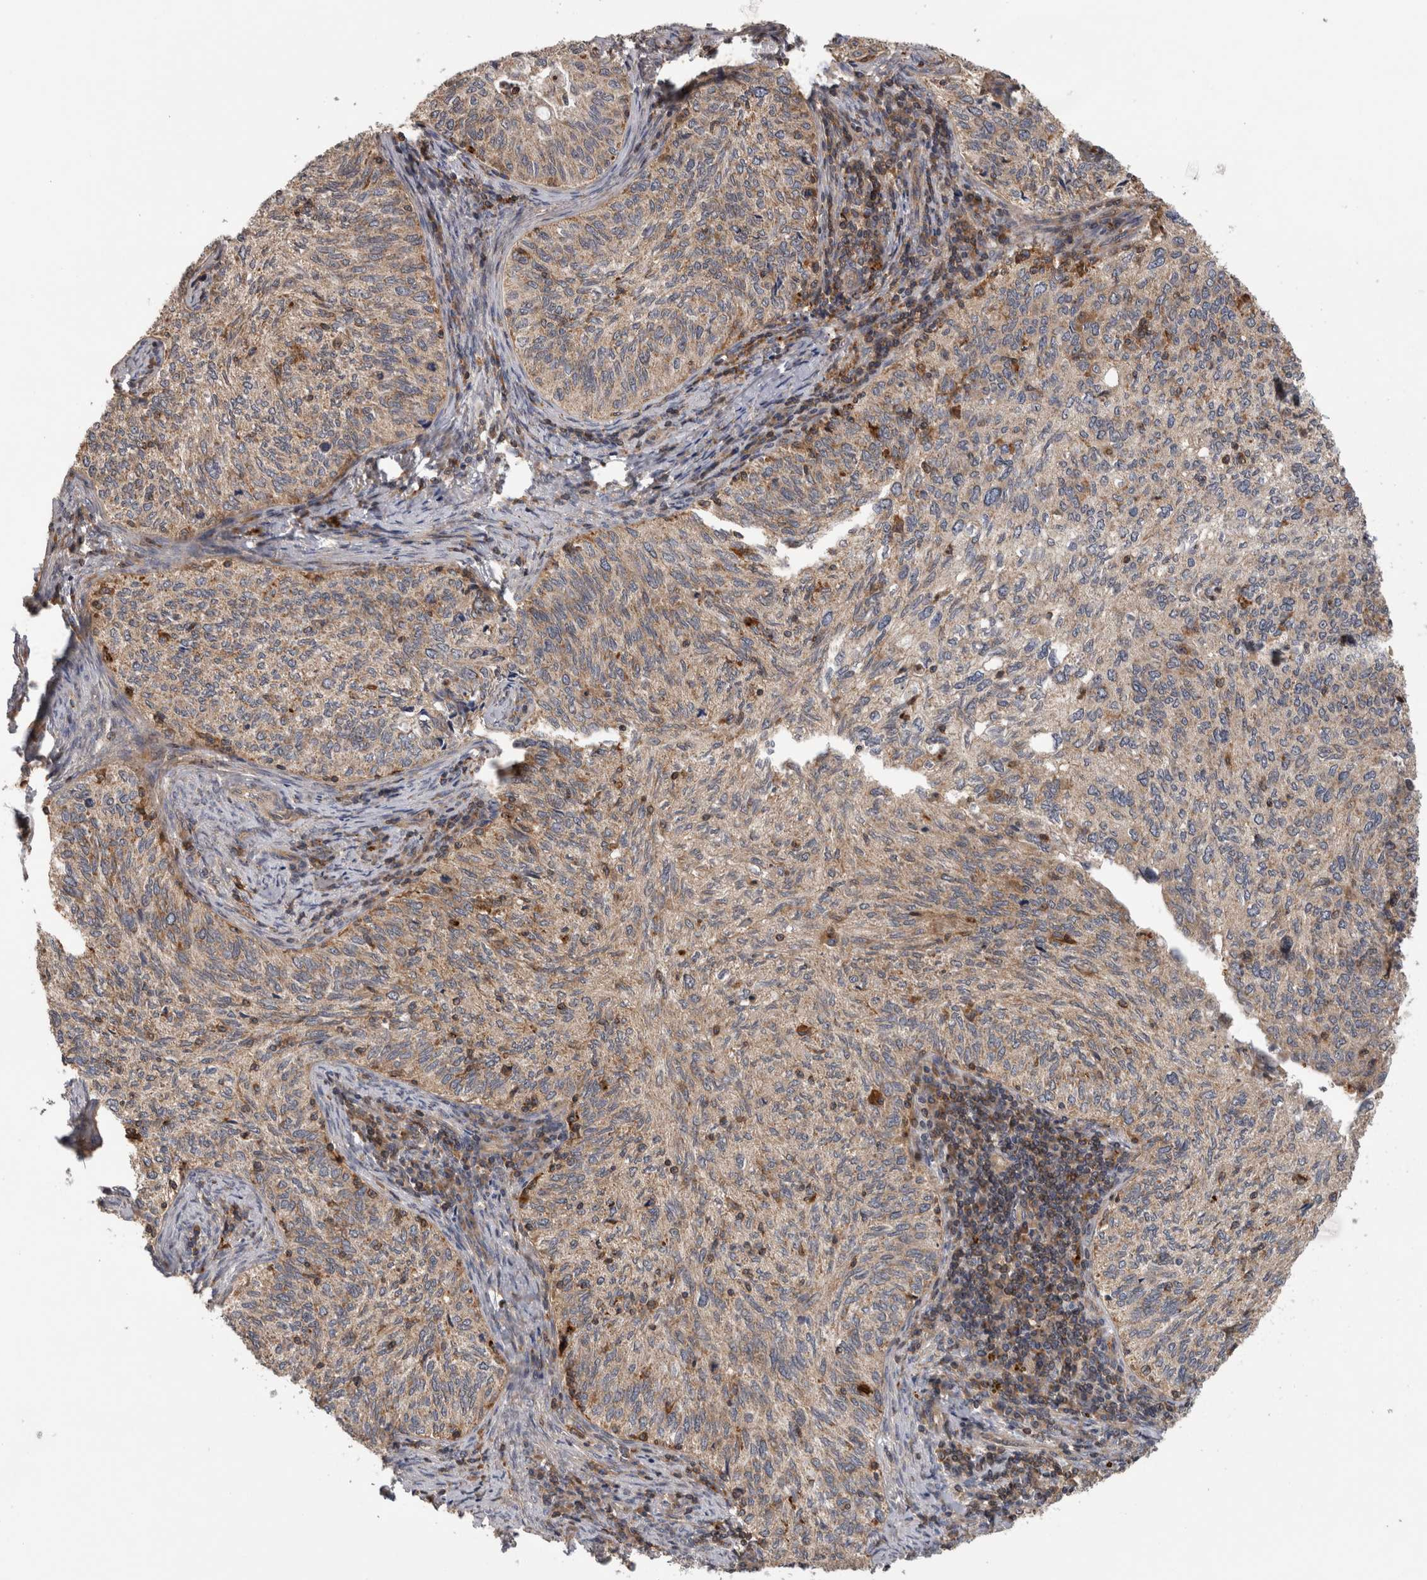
{"staining": {"intensity": "weak", "quantity": ">75%", "location": "cytoplasmic/membranous"}, "tissue": "cervical cancer", "cell_type": "Tumor cells", "image_type": "cancer", "snomed": [{"axis": "morphology", "description": "Squamous cell carcinoma, NOS"}, {"axis": "topography", "description": "Cervix"}], "caption": "This is a micrograph of immunohistochemistry (IHC) staining of cervical squamous cell carcinoma, which shows weak staining in the cytoplasmic/membranous of tumor cells.", "gene": "GRIK2", "patient": {"sex": "female", "age": 30}}